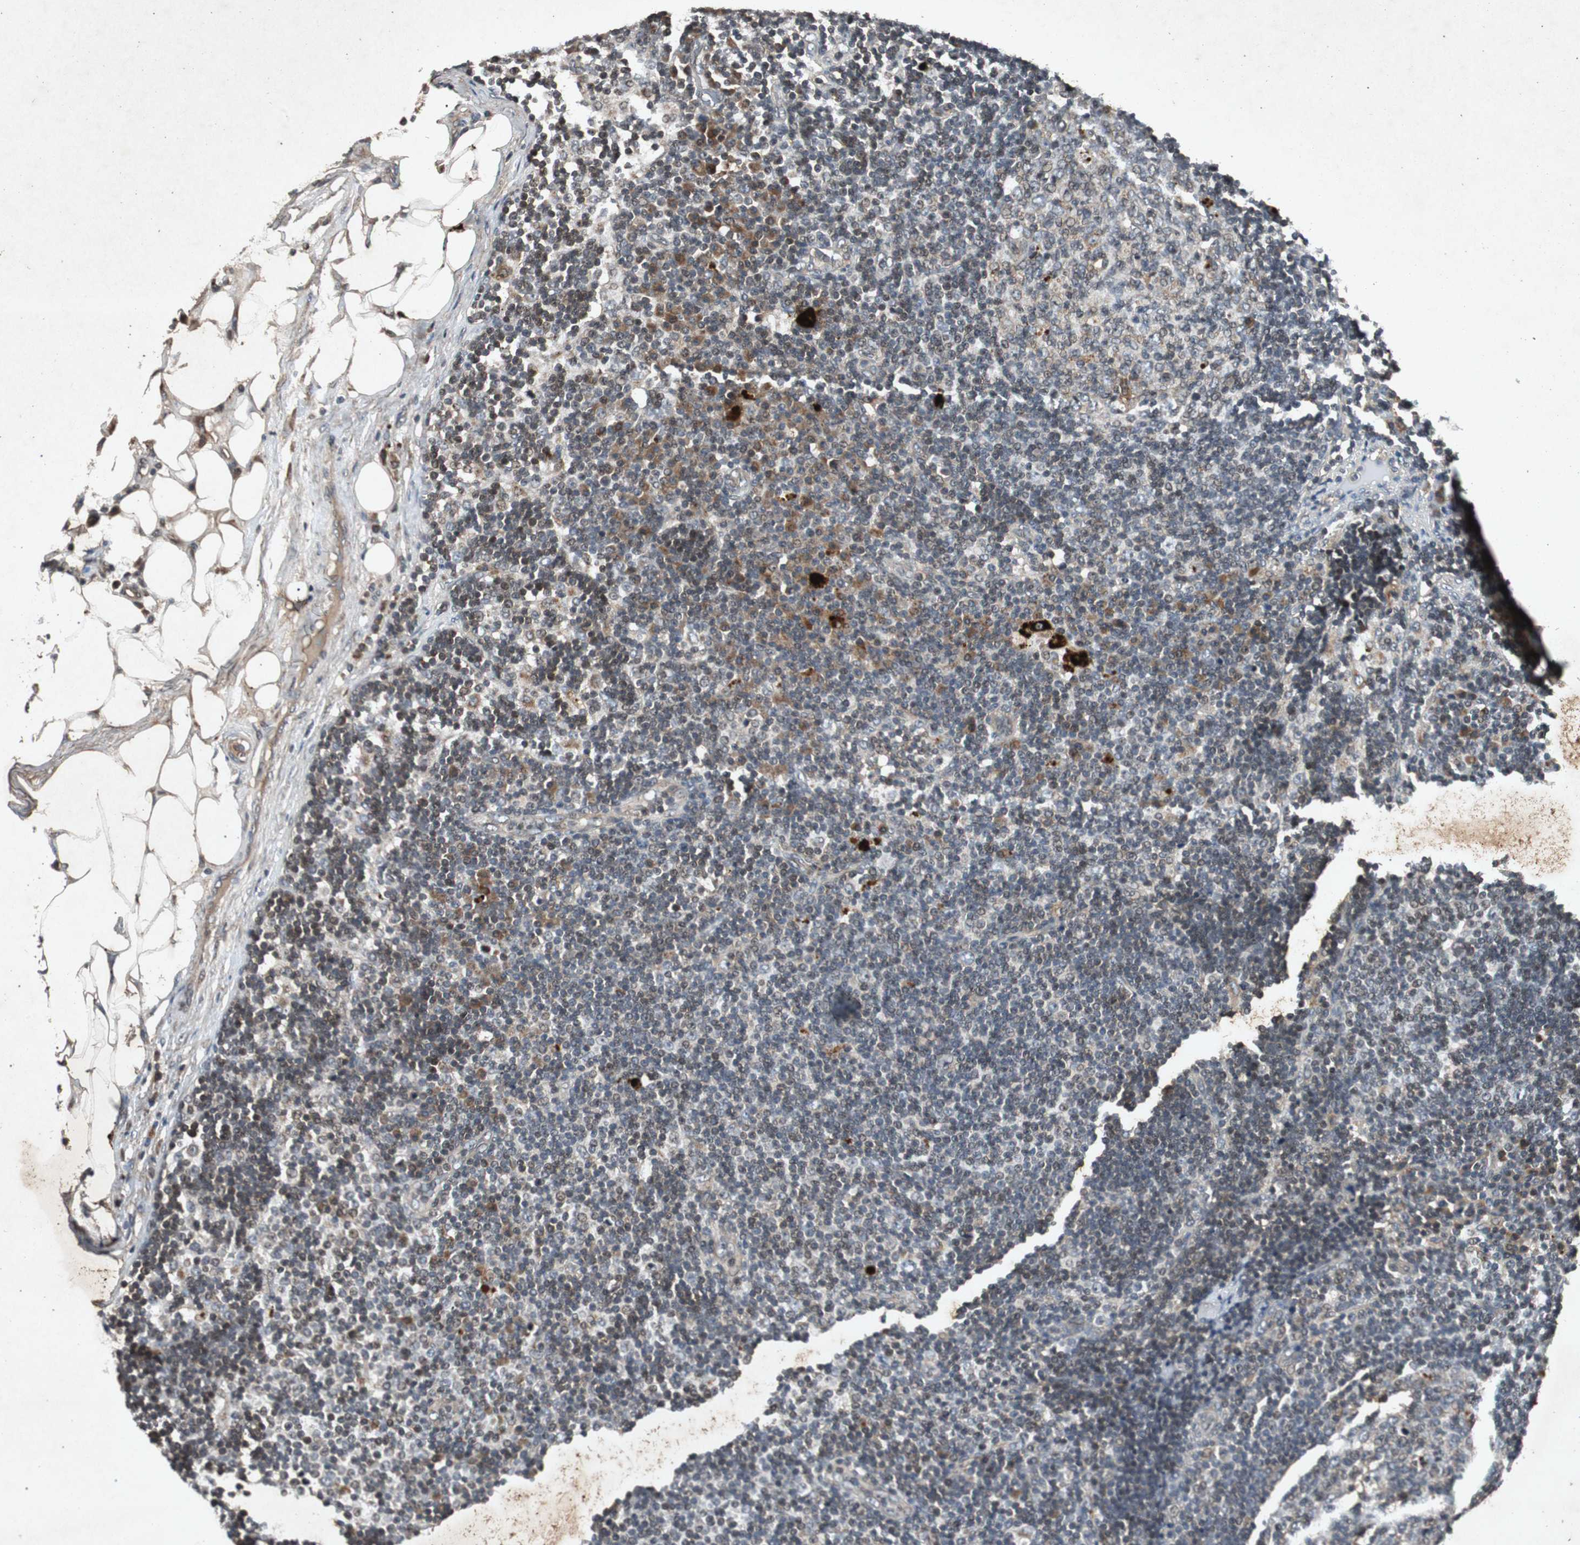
{"staining": {"intensity": "weak", "quantity": ">75%", "location": "cytoplasmic/membranous"}, "tissue": "lymph node", "cell_type": "Germinal center cells", "image_type": "normal", "snomed": [{"axis": "morphology", "description": "Normal tissue, NOS"}, {"axis": "morphology", "description": "Squamous cell carcinoma, metastatic, NOS"}, {"axis": "topography", "description": "Lymph node"}], "caption": "DAB immunohistochemical staining of benign lymph node displays weak cytoplasmic/membranous protein expression in about >75% of germinal center cells. (Brightfield microscopy of DAB IHC at high magnification).", "gene": "SLIT2", "patient": {"sex": "female", "age": 53}}